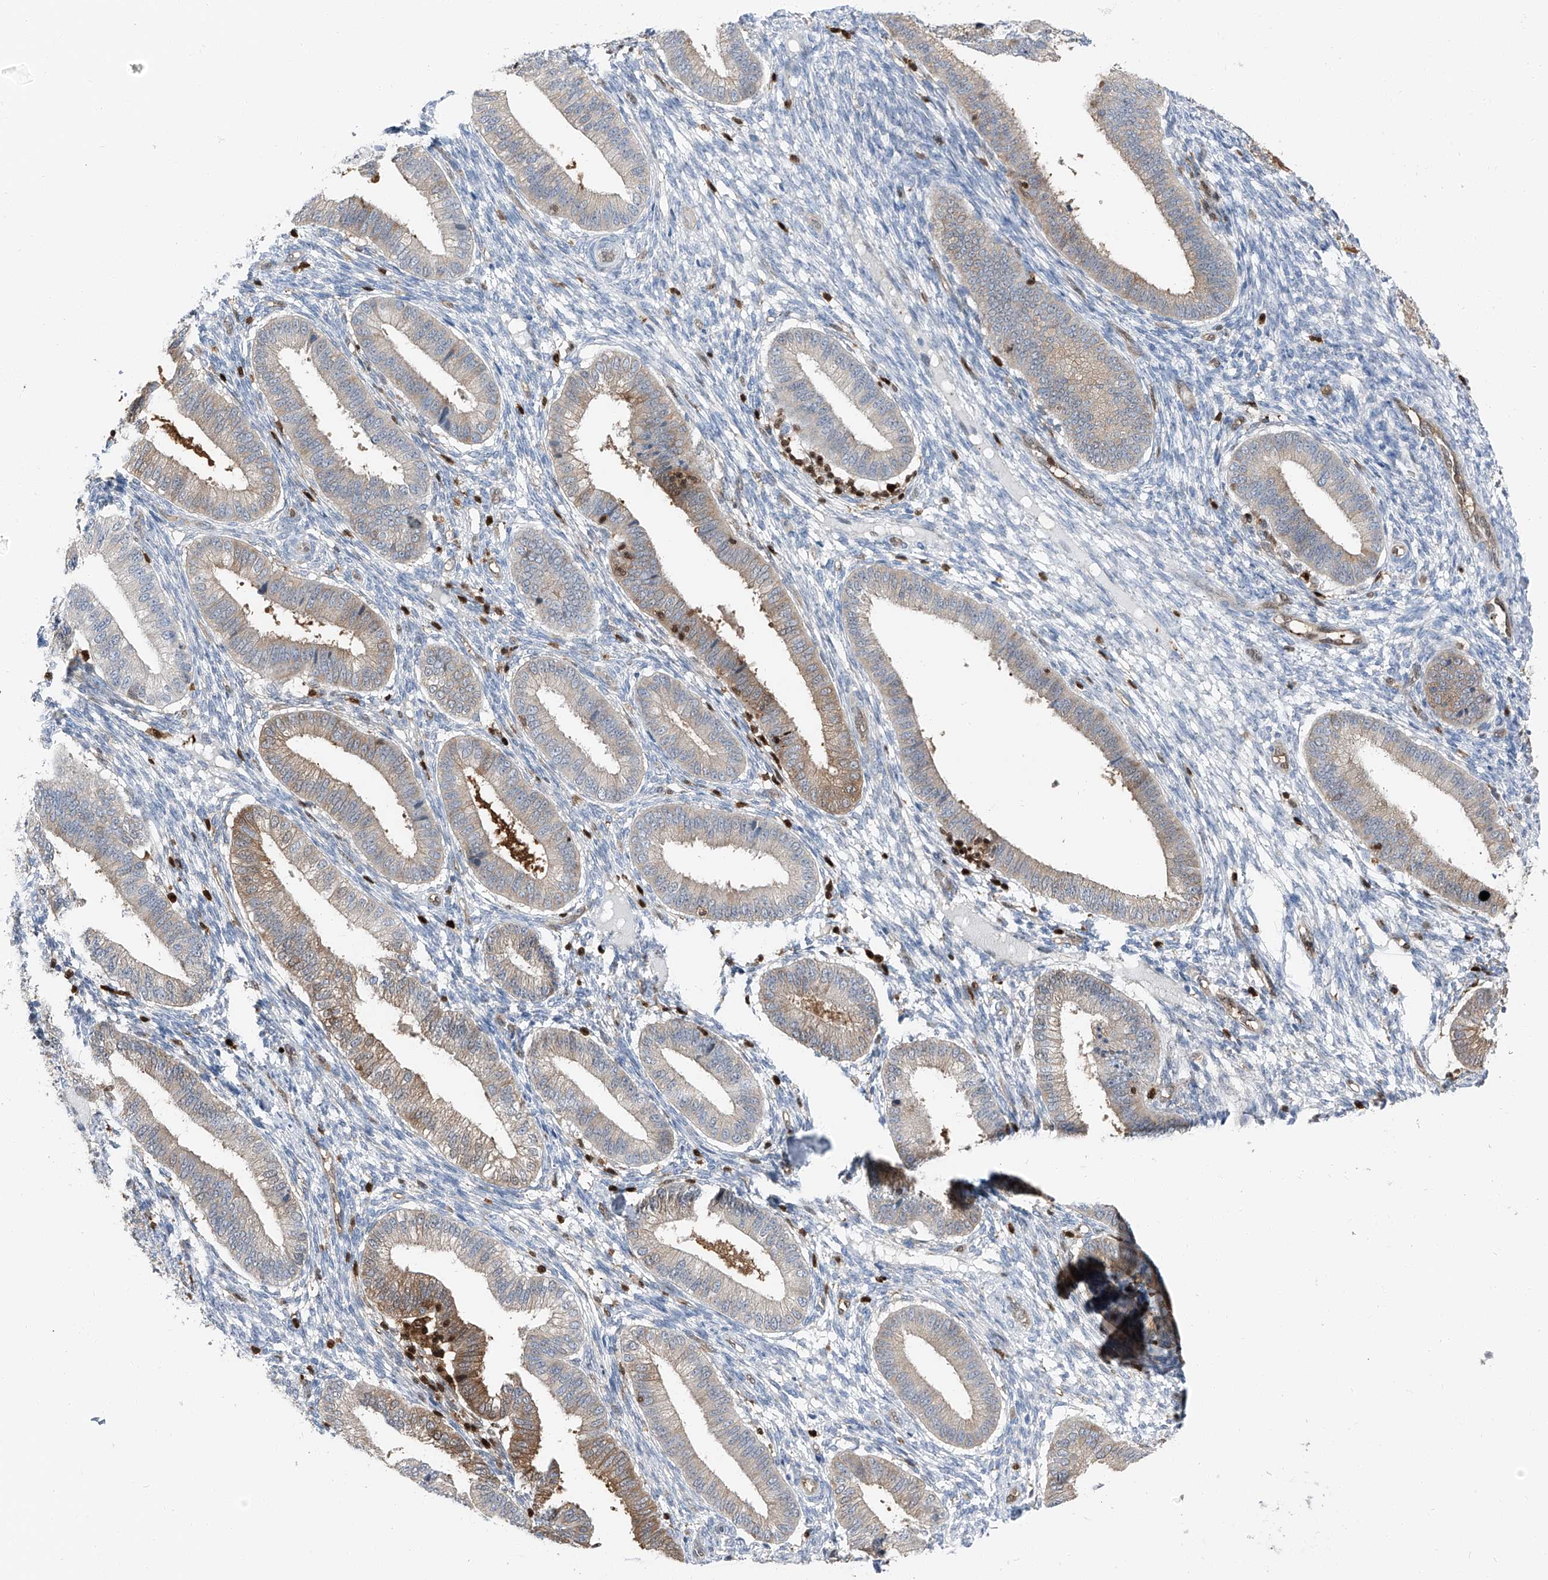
{"staining": {"intensity": "weak", "quantity": "25%-75%", "location": "cytoplasmic/membranous,nuclear"}, "tissue": "endometrium", "cell_type": "Cells in endometrial stroma", "image_type": "normal", "snomed": [{"axis": "morphology", "description": "Normal tissue, NOS"}, {"axis": "topography", "description": "Endometrium"}], "caption": "This micrograph demonstrates immunohistochemistry staining of normal endometrium, with low weak cytoplasmic/membranous,nuclear staining in approximately 25%-75% of cells in endometrial stroma.", "gene": "PSMB10", "patient": {"sex": "female", "age": 39}}